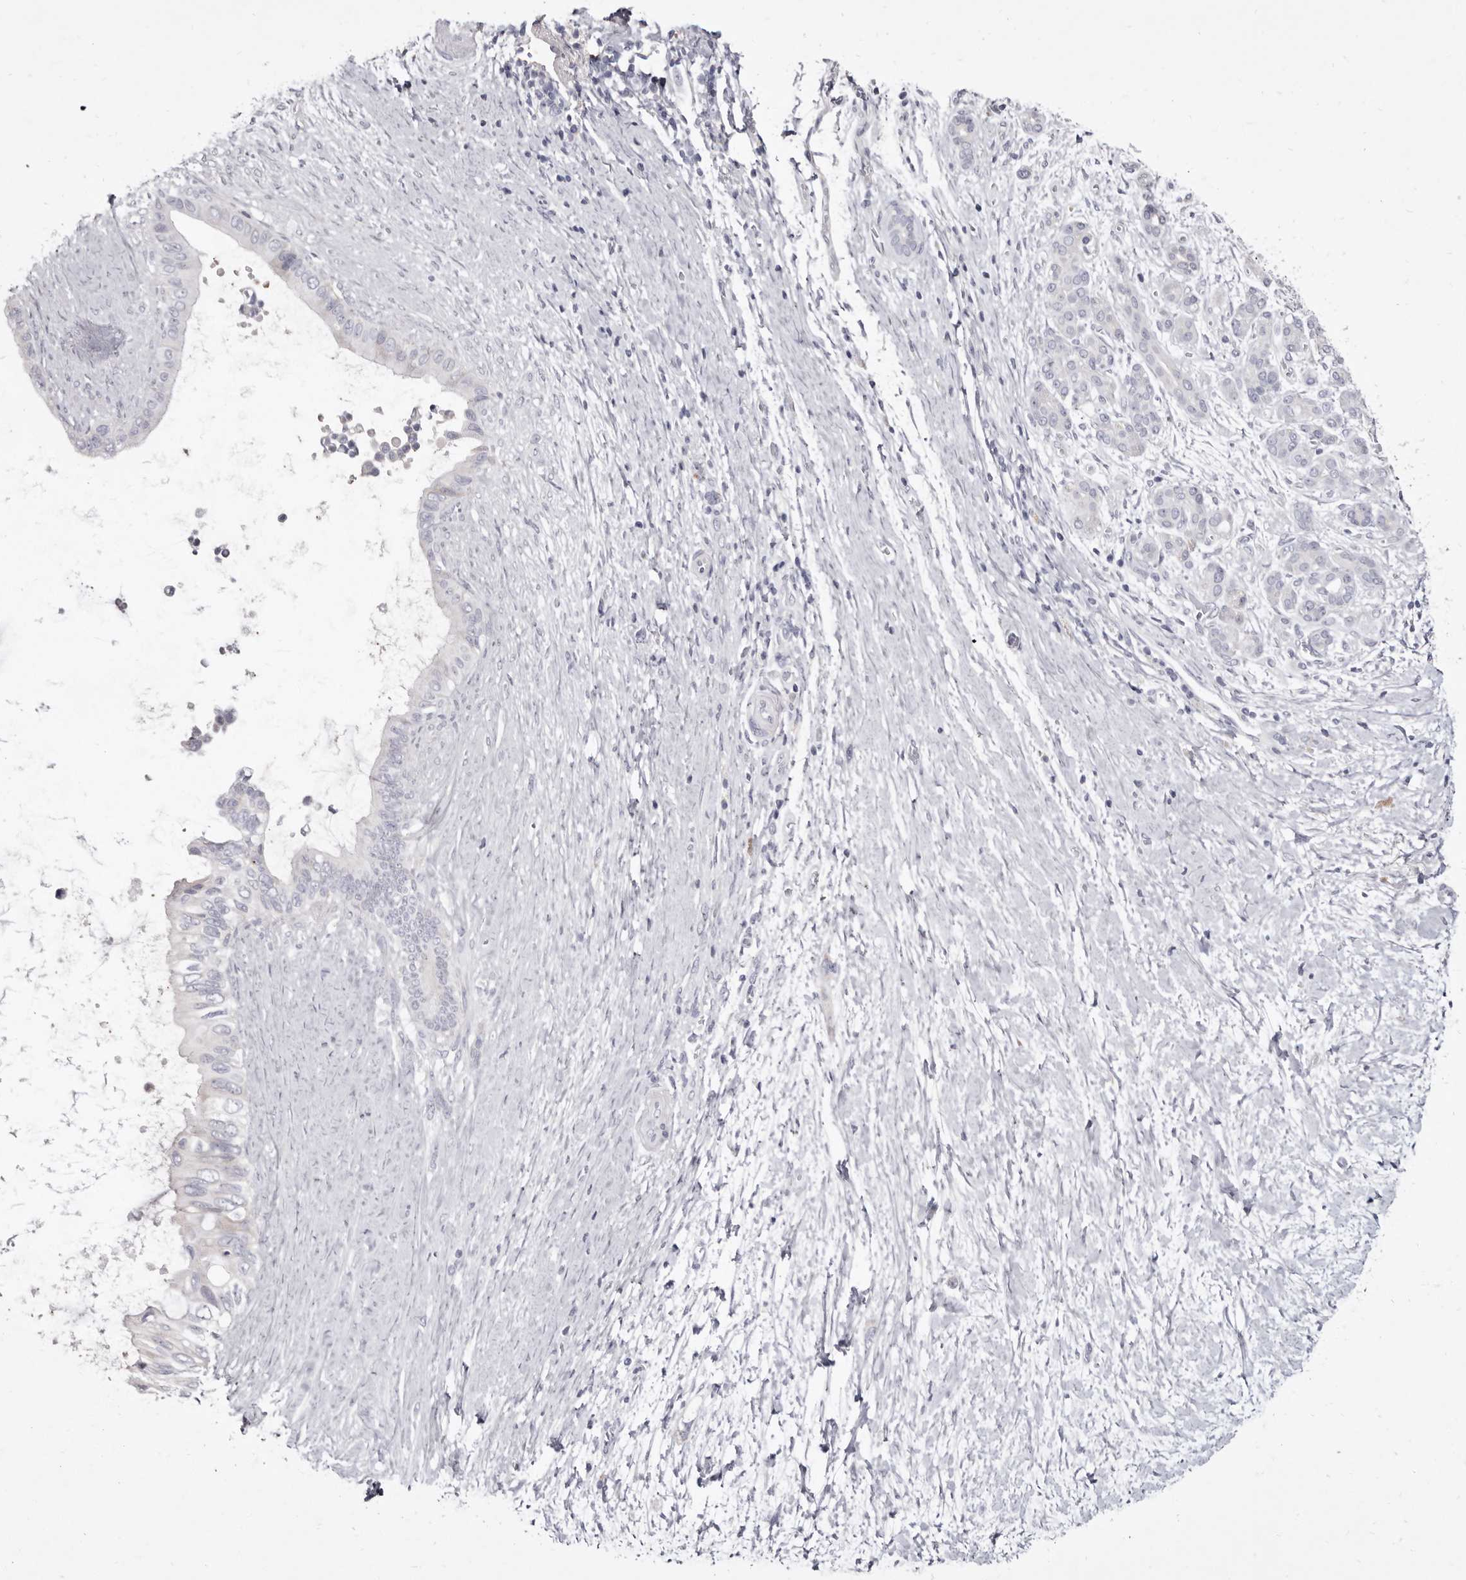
{"staining": {"intensity": "negative", "quantity": "none", "location": "none"}, "tissue": "pancreatic cancer", "cell_type": "Tumor cells", "image_type": "cancer", "snomed": [{"axis": "morphology", "description": "Adenocarcinoma, NOS"}, {"axis": "topography", "description": "Pancreas"}], "caption": "Human adenocarcinoma (pancreatic) stained for a protein using IHC reveals no staining in tumor cells.", "gene": "CYP2E1", "patient": {"sex": "female", "age": 72}}